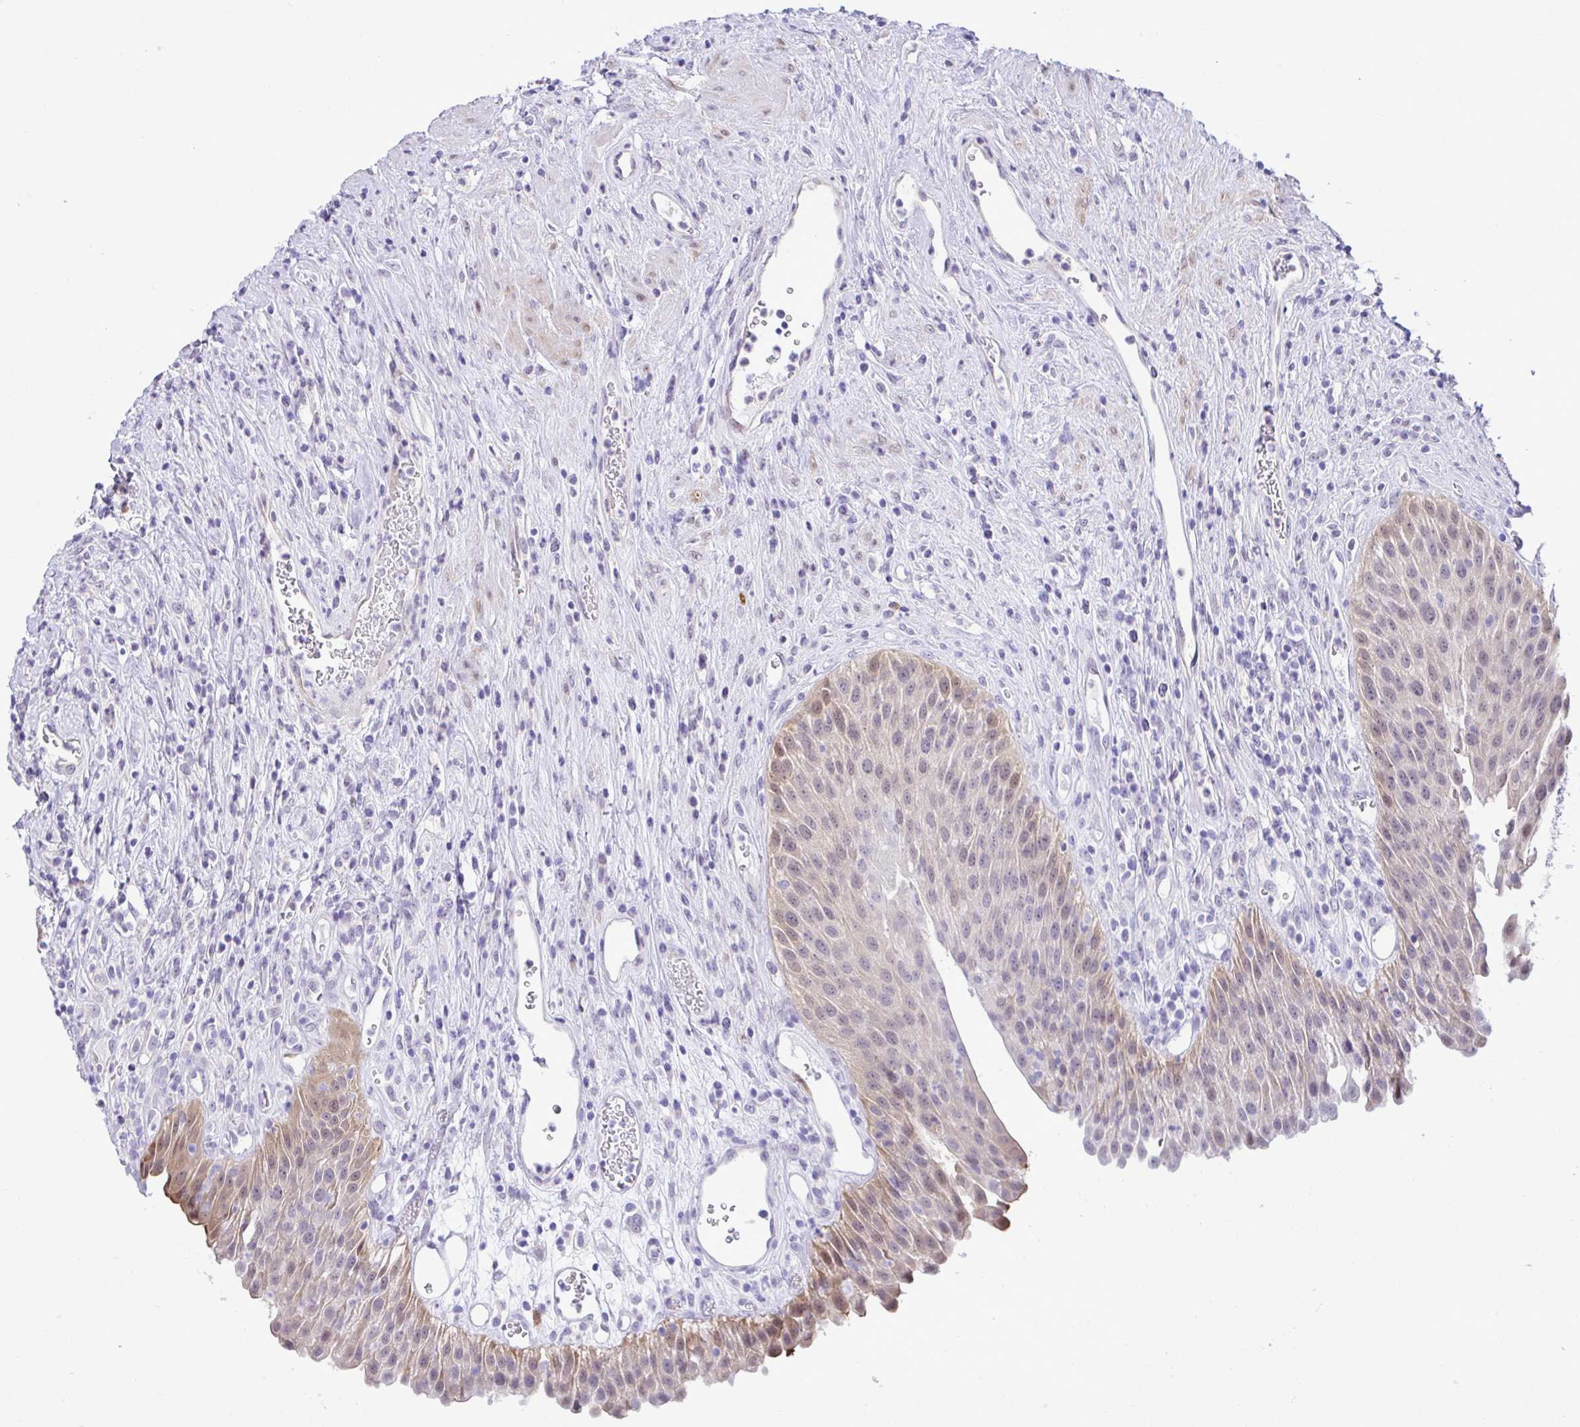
{"staining": {"intensity": "weak", "quantity": "25%-75%", "location": "cytoplasmic/membranous,nuclear"}, "tissue": "urinary bladder", "cell_type": "Urothelial cells", "image_type": "normal", "snomed": [{"axis": "morphology", "description": "Normal tissue, NOS"}, {"axis": "topography", "description": "Urinary bladder"}], "caption": "Protein staining of normal urinary bladder demonstrates weak cytoplasmic/membranous,nuclear expression in approximately 25%-75% of urothelial cells.", "gene": "ZNF485", "patient": {"sex": "female", "age": 56}}